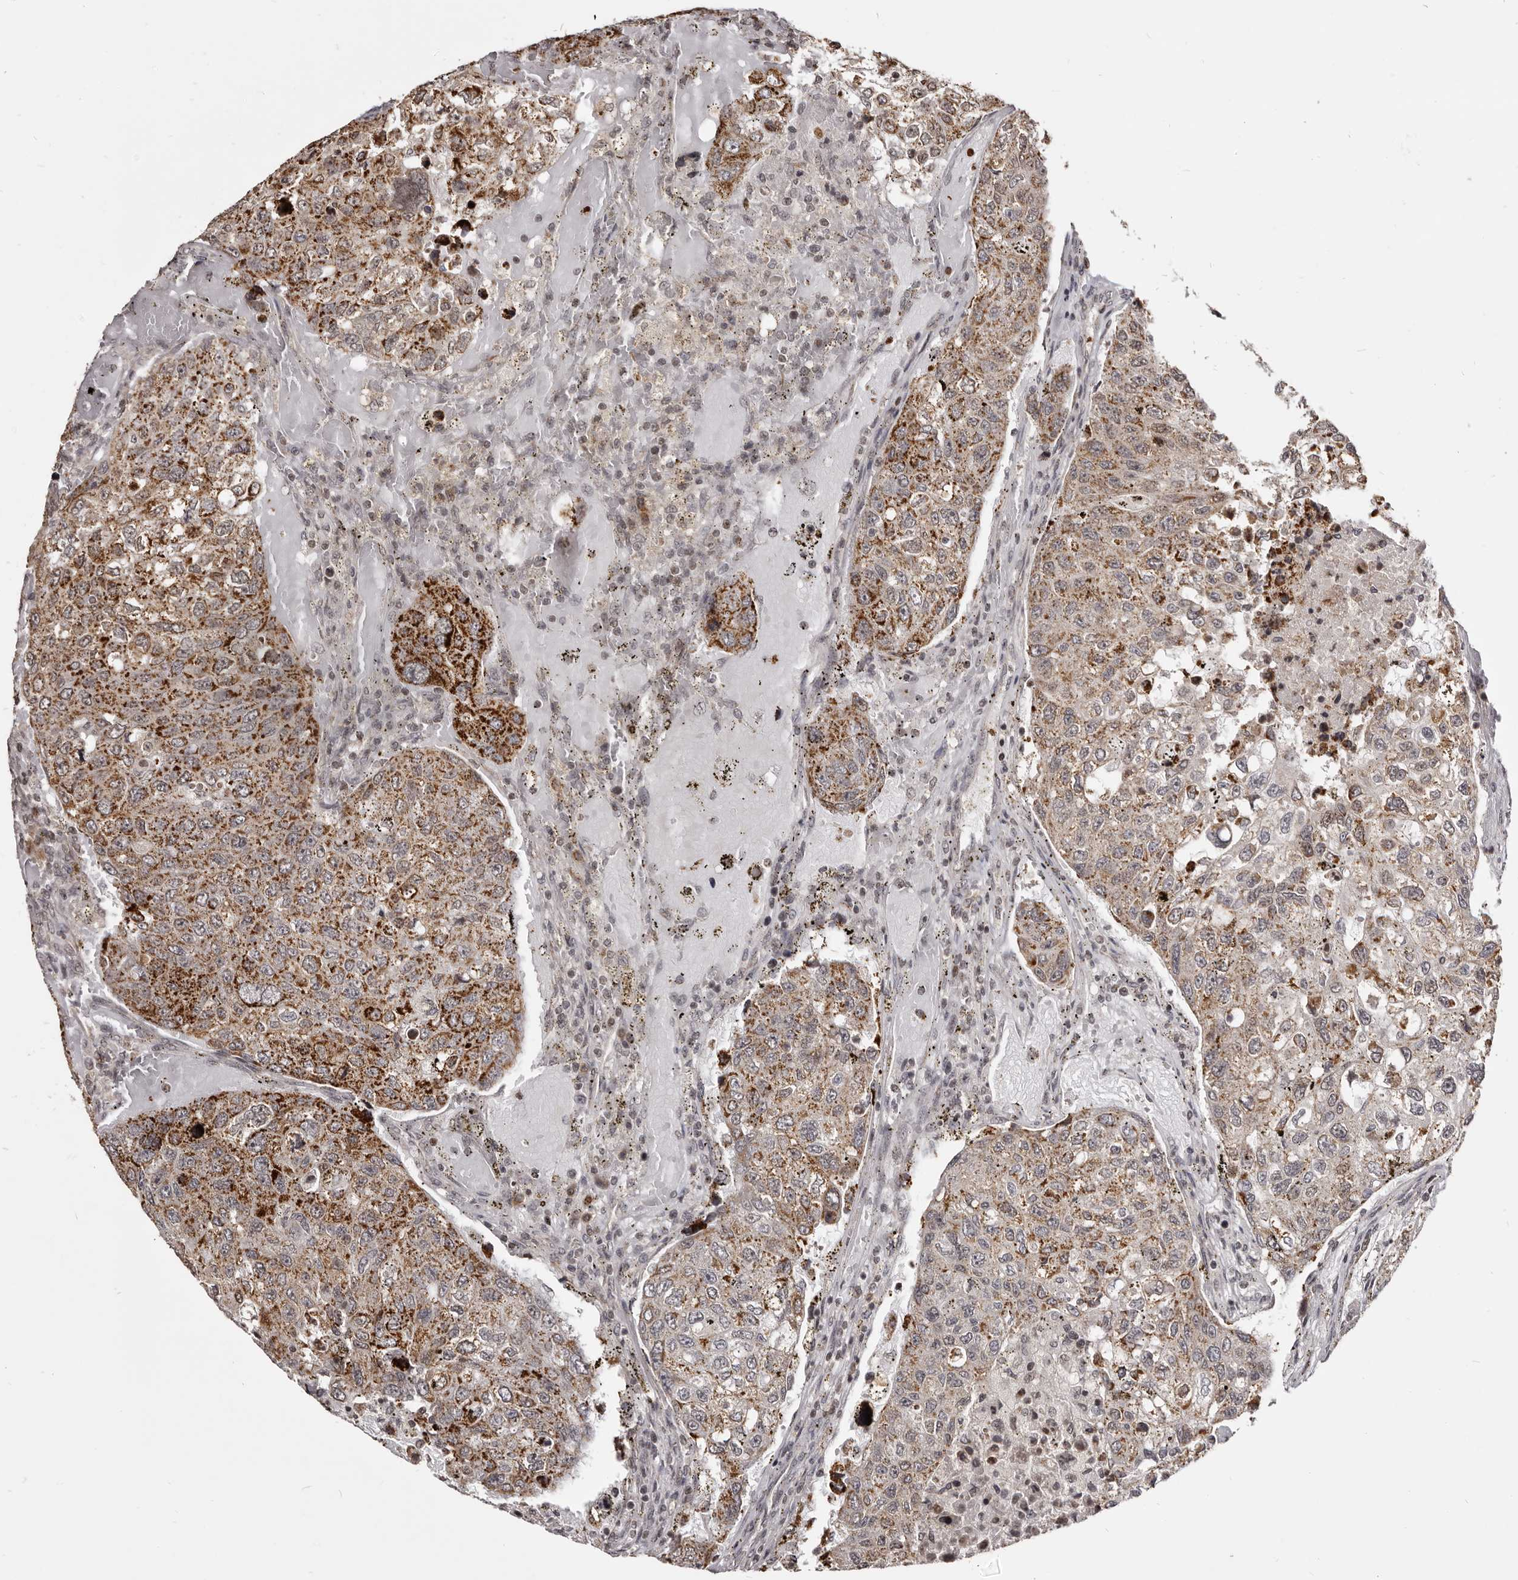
{"staining": {"intensity": "moderate", "quantity": "25%-75%", "location": "cytoplasmic/membranous"}, "tissue": "urothelial cancer", "cell_type": "Tumor cells", "image_type": "cancer", "snomed": [{"axis": "morphology", "description": "Urothelial carcinoma, High grade"}, {"axis": "topography", "description": "Lymph node"}, {"axis": "topography", "description": "Urinary bladder"}], "caption": "High-grade urothelial carcinoma stained for a protein (brown) exhibits moderate cytoplasmic/membranous positive positivity in approximately 25%-75% of tumor cells.", "gene": "THUMPD1", "patient": {"sex": "male", "age": 51}}